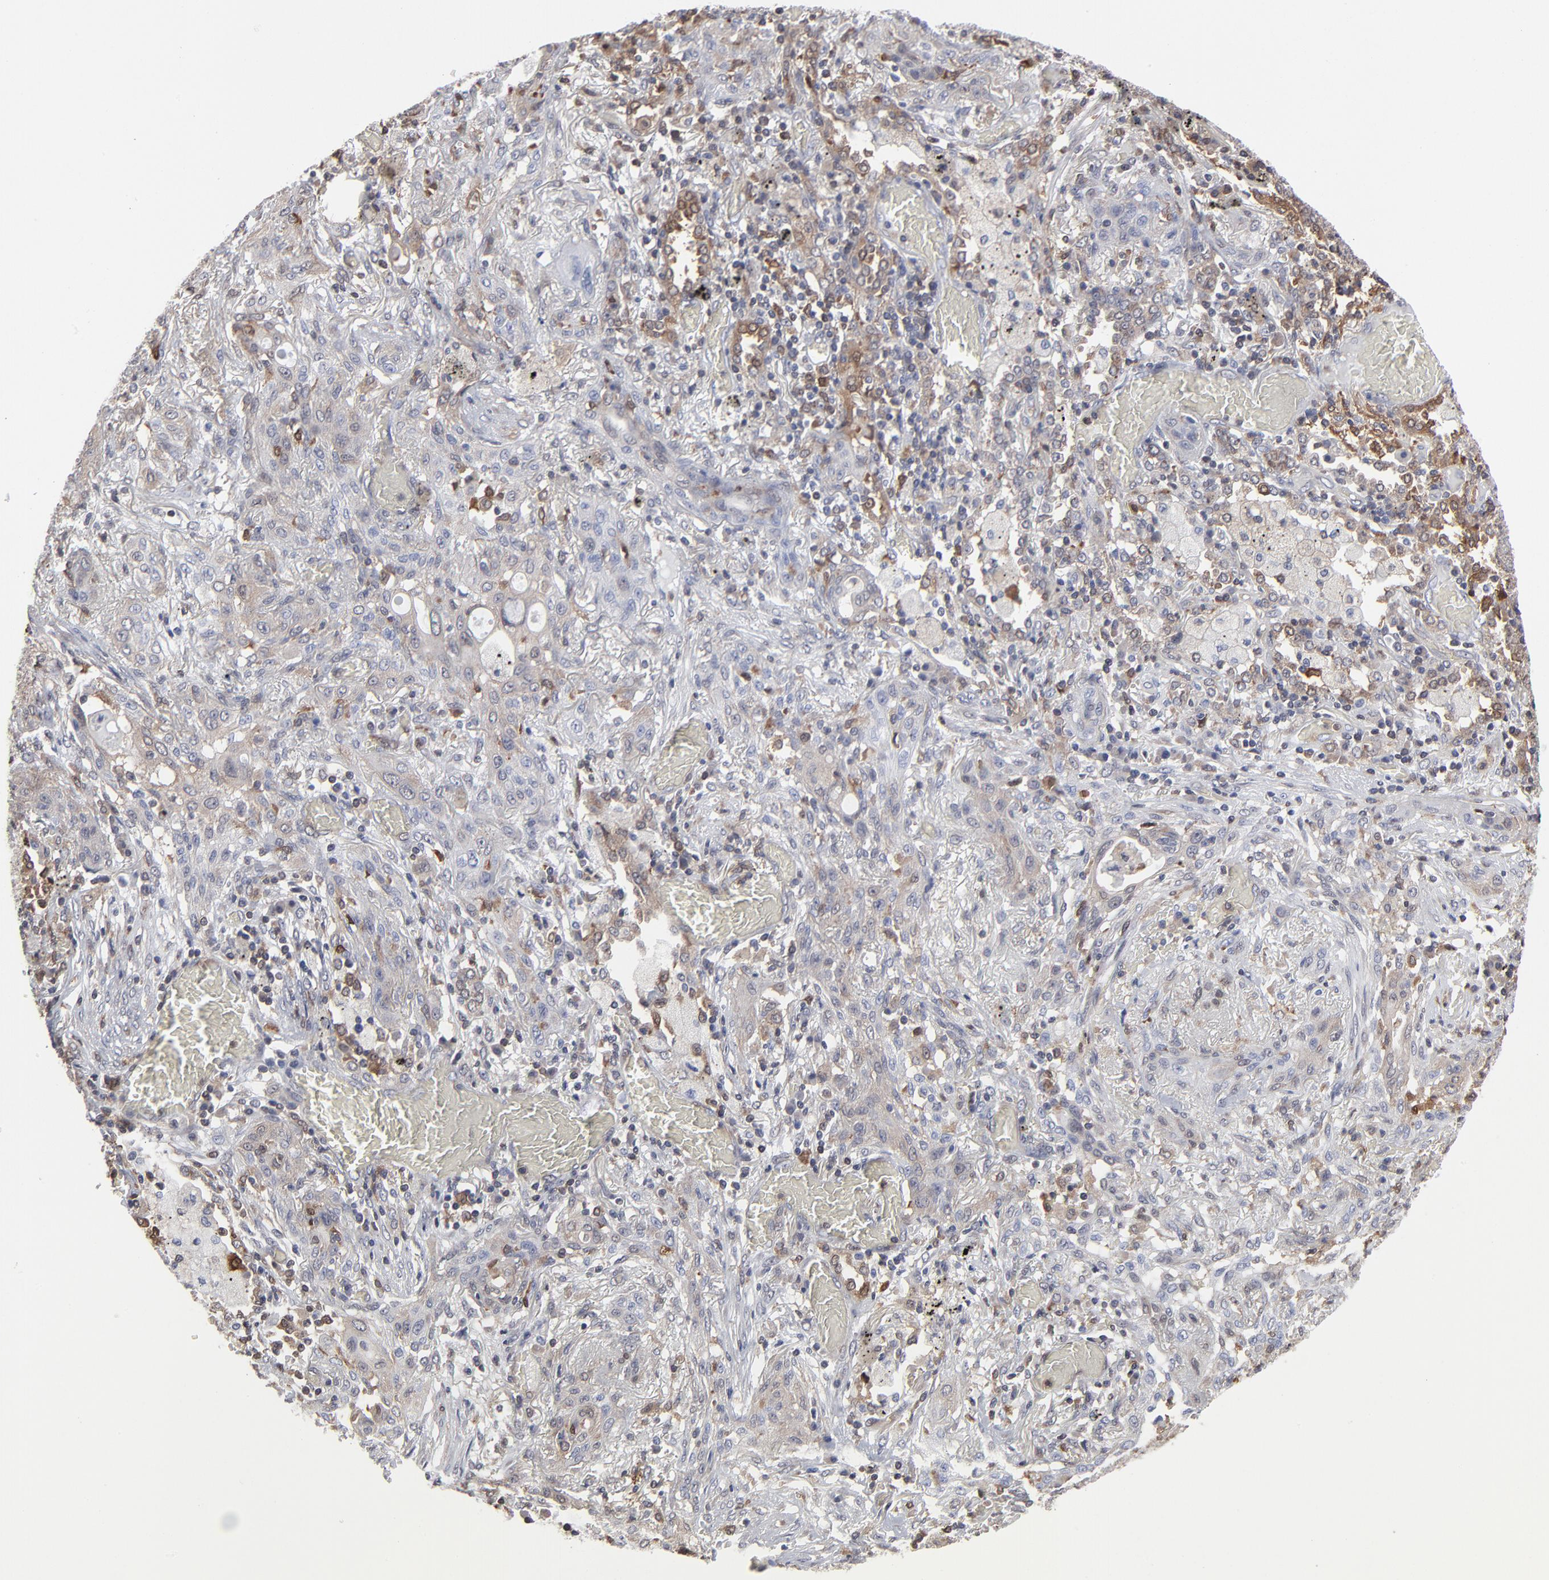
{"staining": {"intensity": "weak", "quantity": "25%-75%", "location": "cytoplasmic/membranous"}, "tissue": "lung cancer", "cell_type": "Tumor cells", "image_type": "cancer", "snomed": [{"axis": "morphology", "description": "Squamous cell carcinoma, NOS"}, {"axis": "topography", "description": "Lung"}], "caption": "Lung cancer stained with a brown dye exhibits weak cytoplasmic/membranous positive staining in about 25%-75% of tumor cells.", "gene": "MAP2K1", "patient": {"sex": "female", "age": 47}}